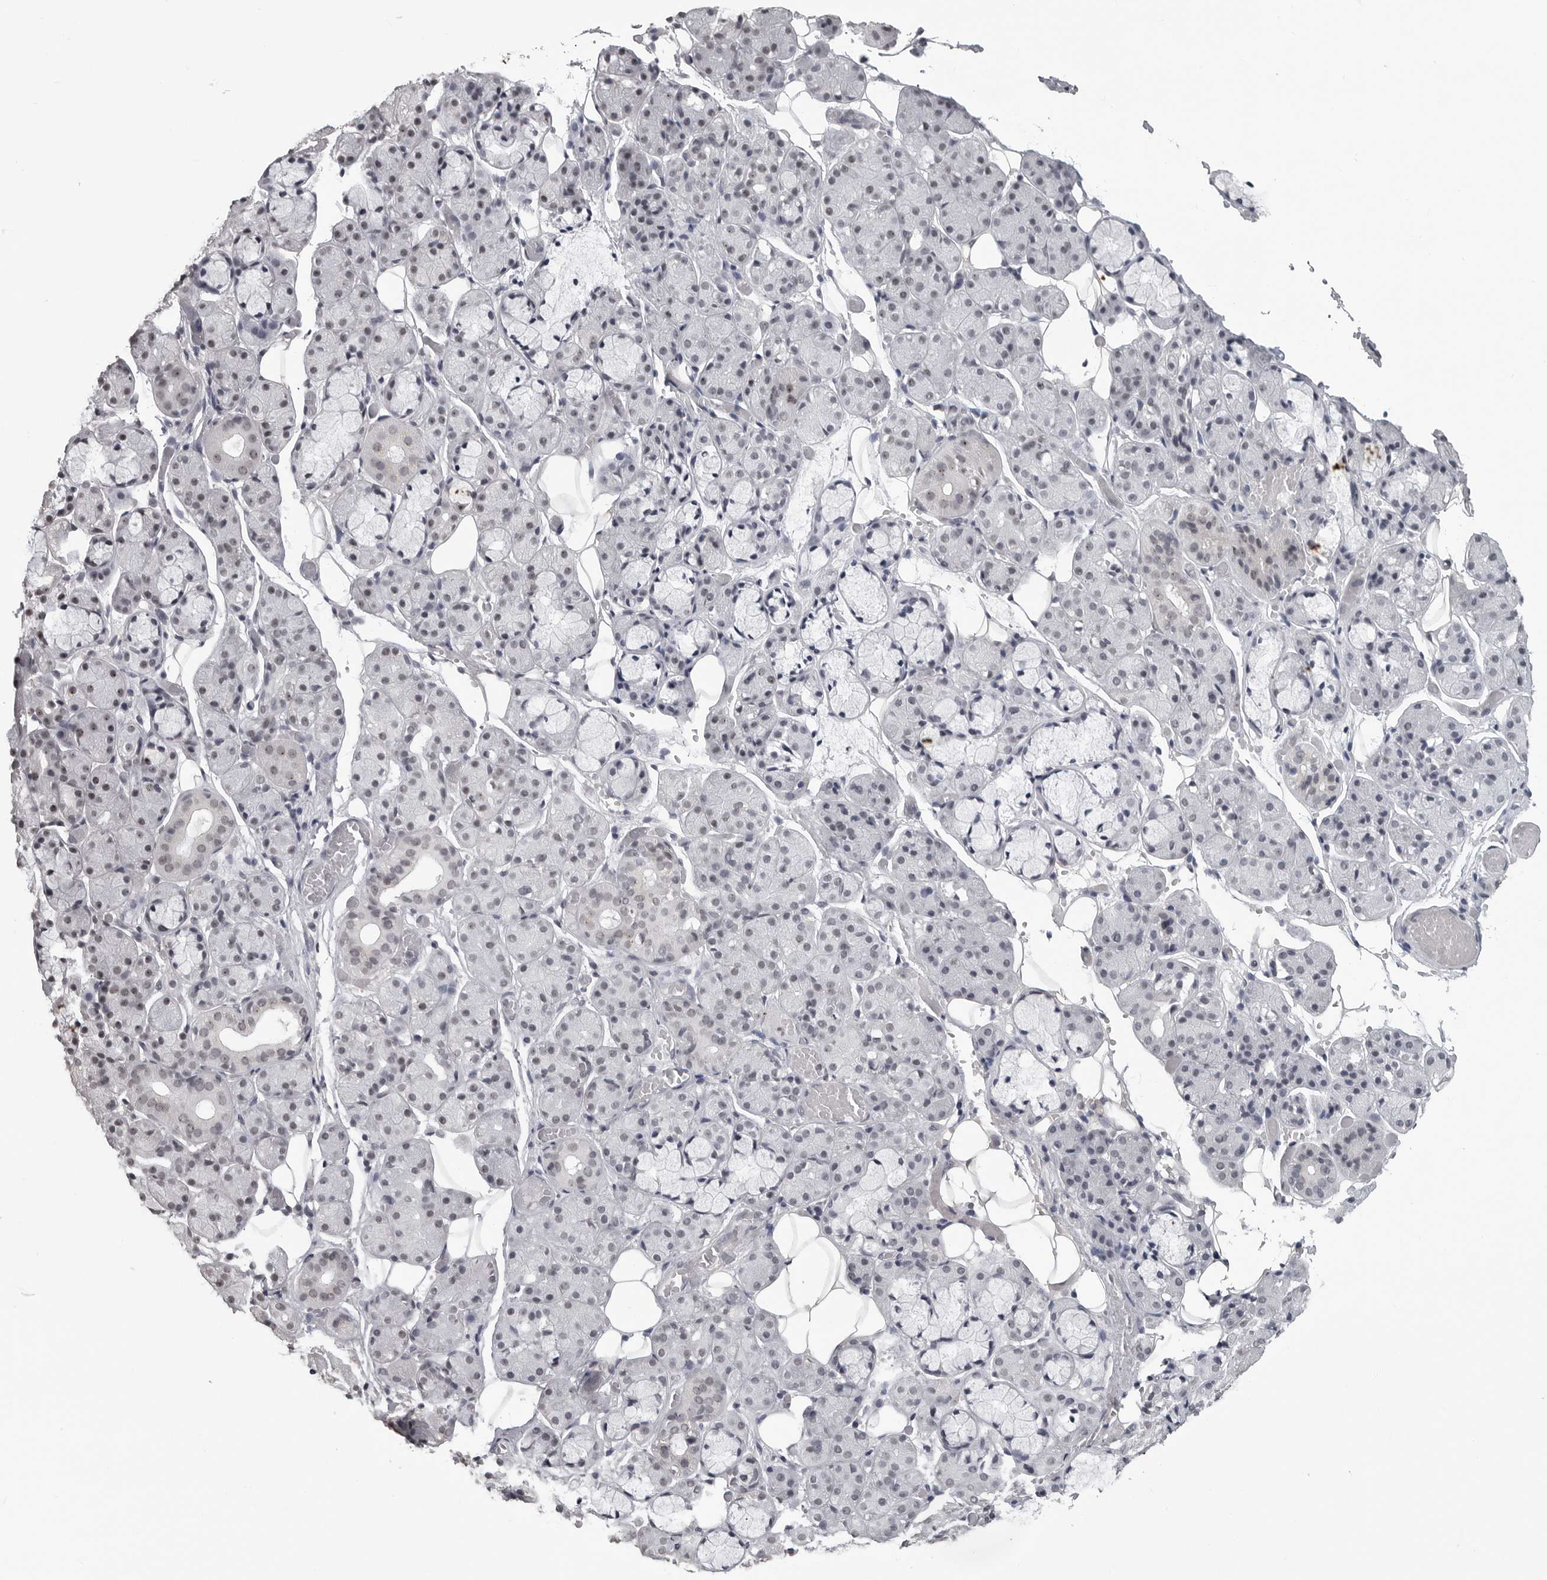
{"staining": {"intensity": "negative", "quantity": "none", "location": "none"}, "tissue": "salivary gland", "cell_type": "Glandular cells", "image_type": "normal", "snomed": [{"axis": "morphology", "description": "Normal tissue, NOS"}, {"axis": "topography", "description": "Salivary gland"}], "caption": "Immunohistochemistry histopathology image of benign salivary gland: human salivary gland stained with DAB (3,3'-diaminobenzidine) demonstrates no significant protein positivity in glandular cells. (DAB (3,3'-diaminobenzidine) immunohistochemistry (IHC), high magnification).", "gene": "DDX54", "patient": {"sex": "male", "age": 63}}